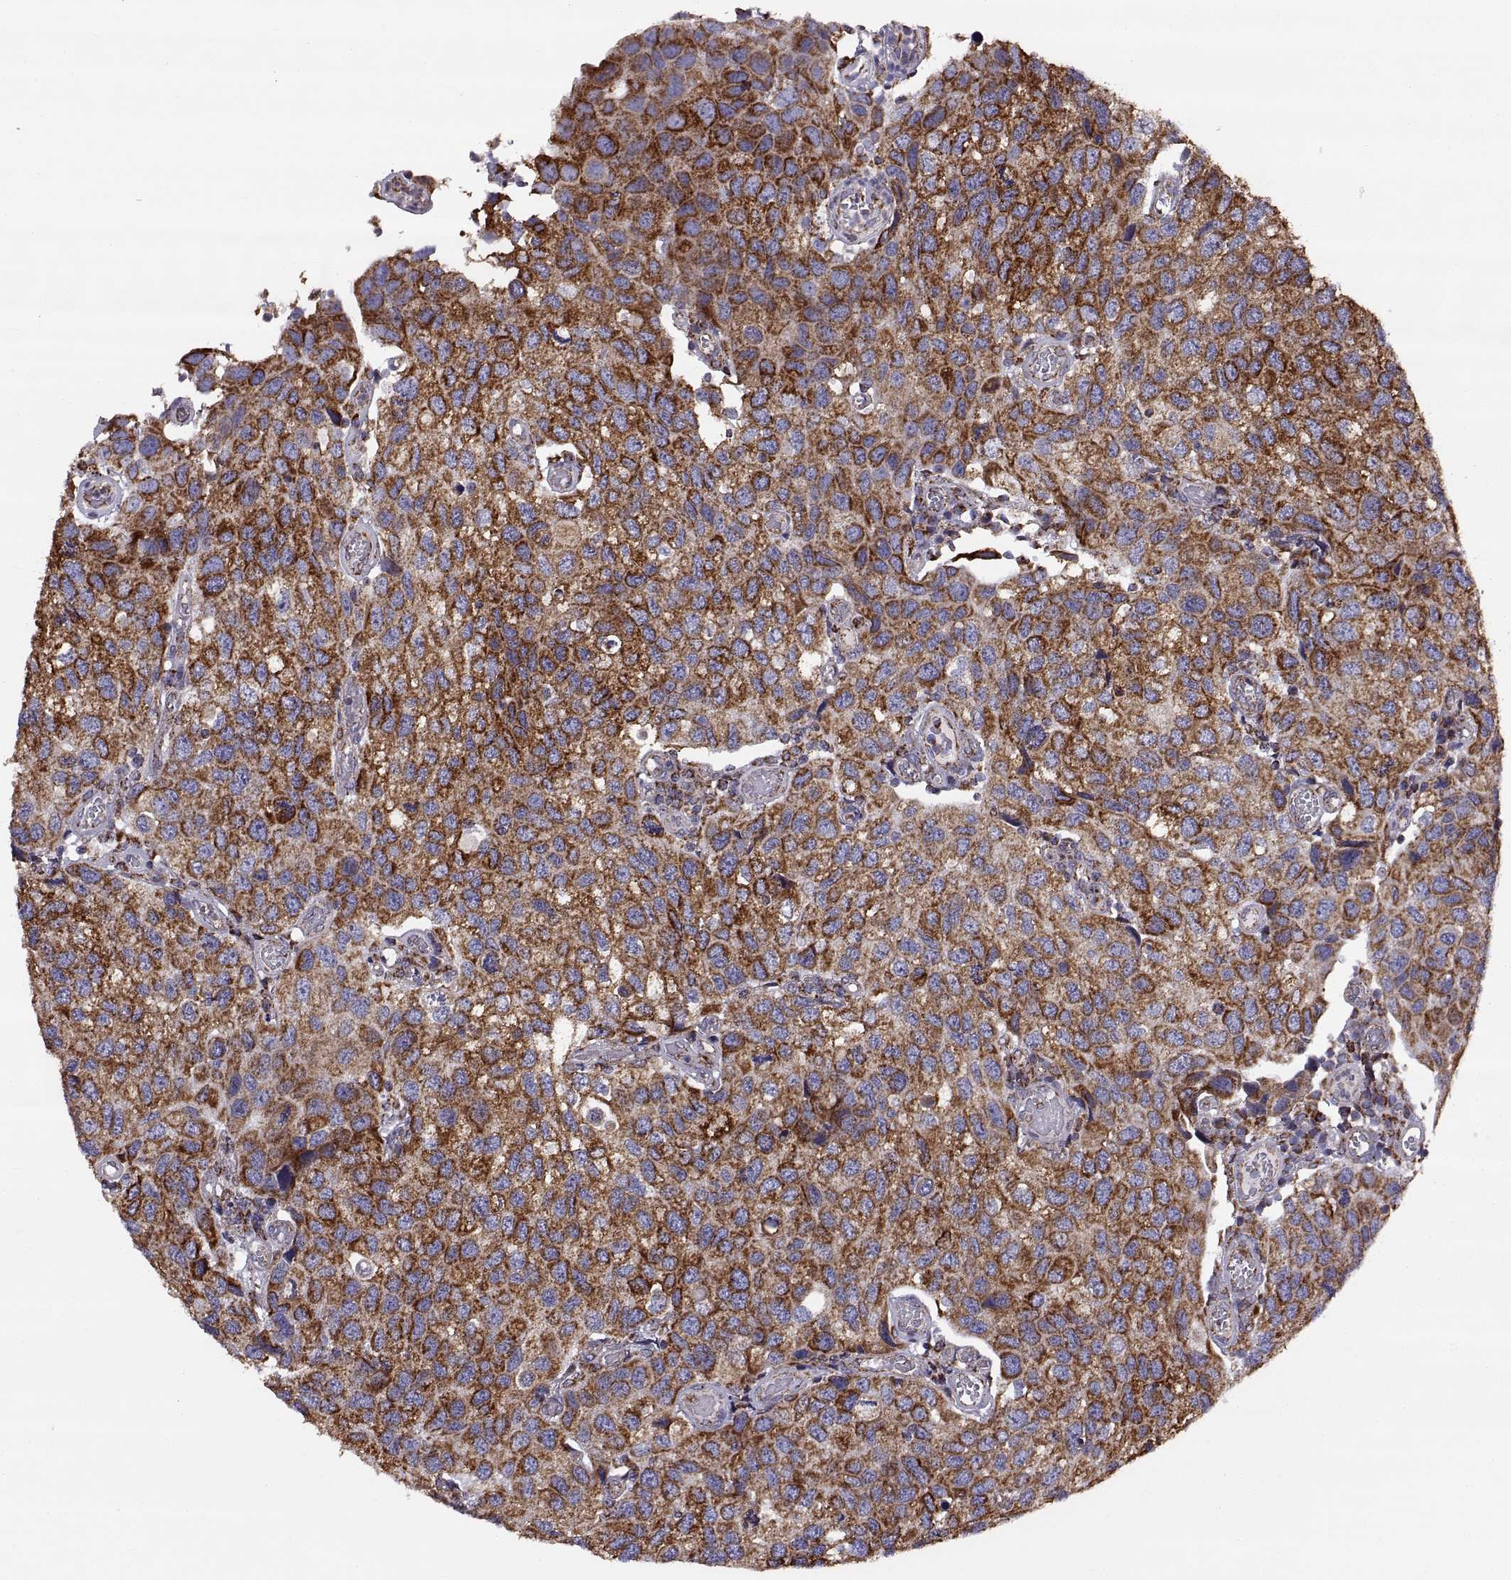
{"staining": {"intensity": "strong", "quantity": ">75%", "location": "cytoplasmic/membranous"}, "tissue": "urothelial cancer", "cell_type": "Tumor cells", "image_type": "cancer", "snomed": [{"axis": "morphology", "description": "Urothelial carcinoma, High grade"}, {"axis": "topography", "description": "Urinary bladder"}], "caption": "Immunohistochemistry (IHC) (DAB (3,3'-diaminobenzidine)) staining of urothelial cancer shows strong cytoplasmic/membranous protein expression in approximately >75% of tumor cells.", "gene": "ARSD", "patient": {"sex": "male", "age": 79}}